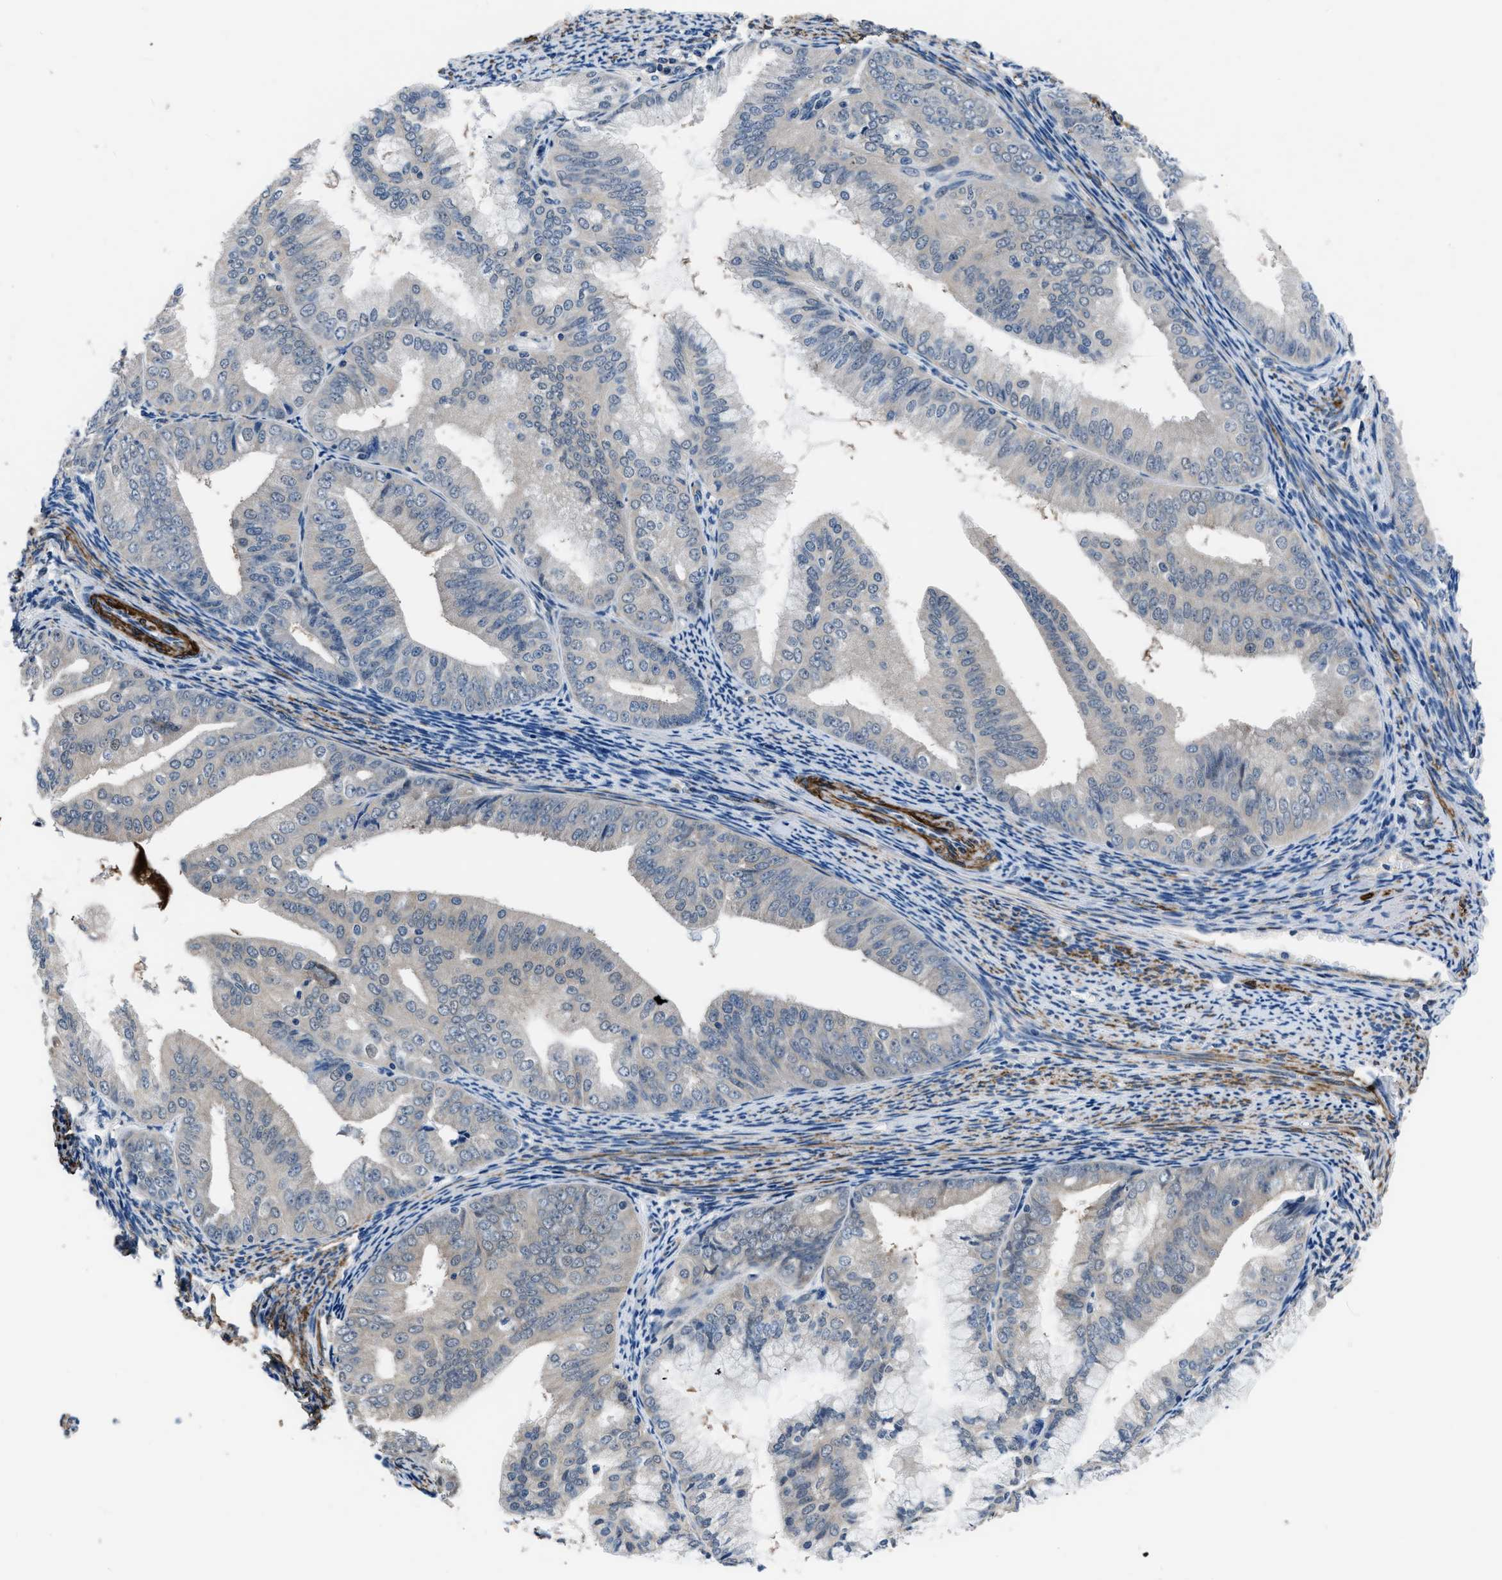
{"staining": {"intensity": "negative", "quantity": "none", "location": "none"}, "tissue": "endometrial cancer", "cell_type": "Tumor cells", "image_type": "cancer", "snomed": [{"axis": "morphology", "description": "Adenocarcinoma, NOS"}, {"axis": "topography", "description": "Endometrium"}], "caption": "DAB immunohistochemical staining of endometrial adenocarcinoma reveals no significant positivity in tumor cells.", "gene": "LANCL2", "patient": {"sex": "female", "age": 63}}